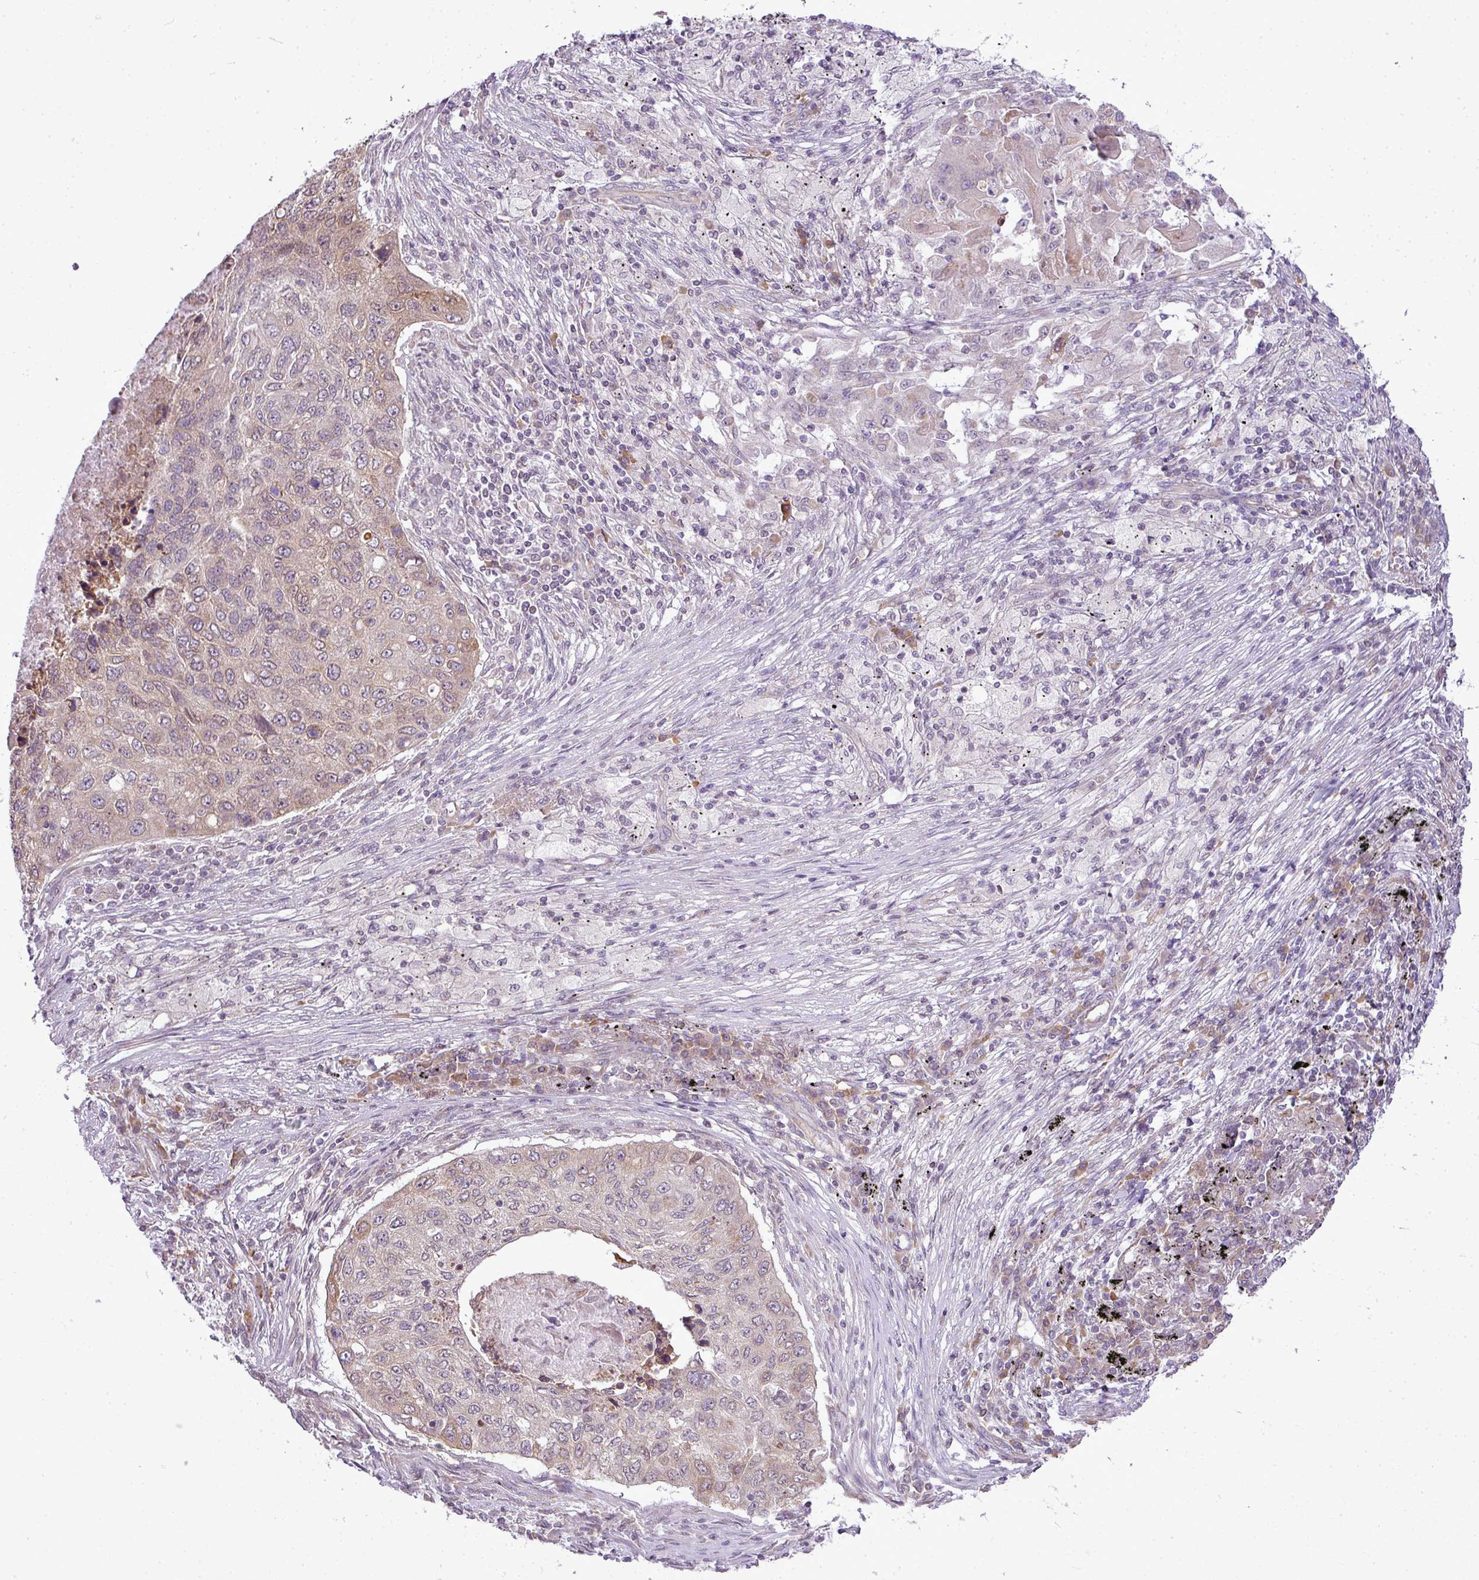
{"staining": {"intensity": "weak", "quantity": "25%-75%", "location": "cytoplasmic/membranous"}, "tissue": "lung cancer", "cell_type": "Tumor cells", "image_type": "cancer", "snomed": [{"axis": "morphology", "description": "Squamous cell carcinoma, NOS"}, {"axis": "topography", "description": "Lung"}], "caption": "Approximately 25%-75% of tumor cells in lung cancer (squamous cell carcinoma) display weak cytoplasmic/membranous protein staining as visualized by brown immunohistochemical staining.", "gene": "COX18", "patient": {"sex": "female", "age": 63}}